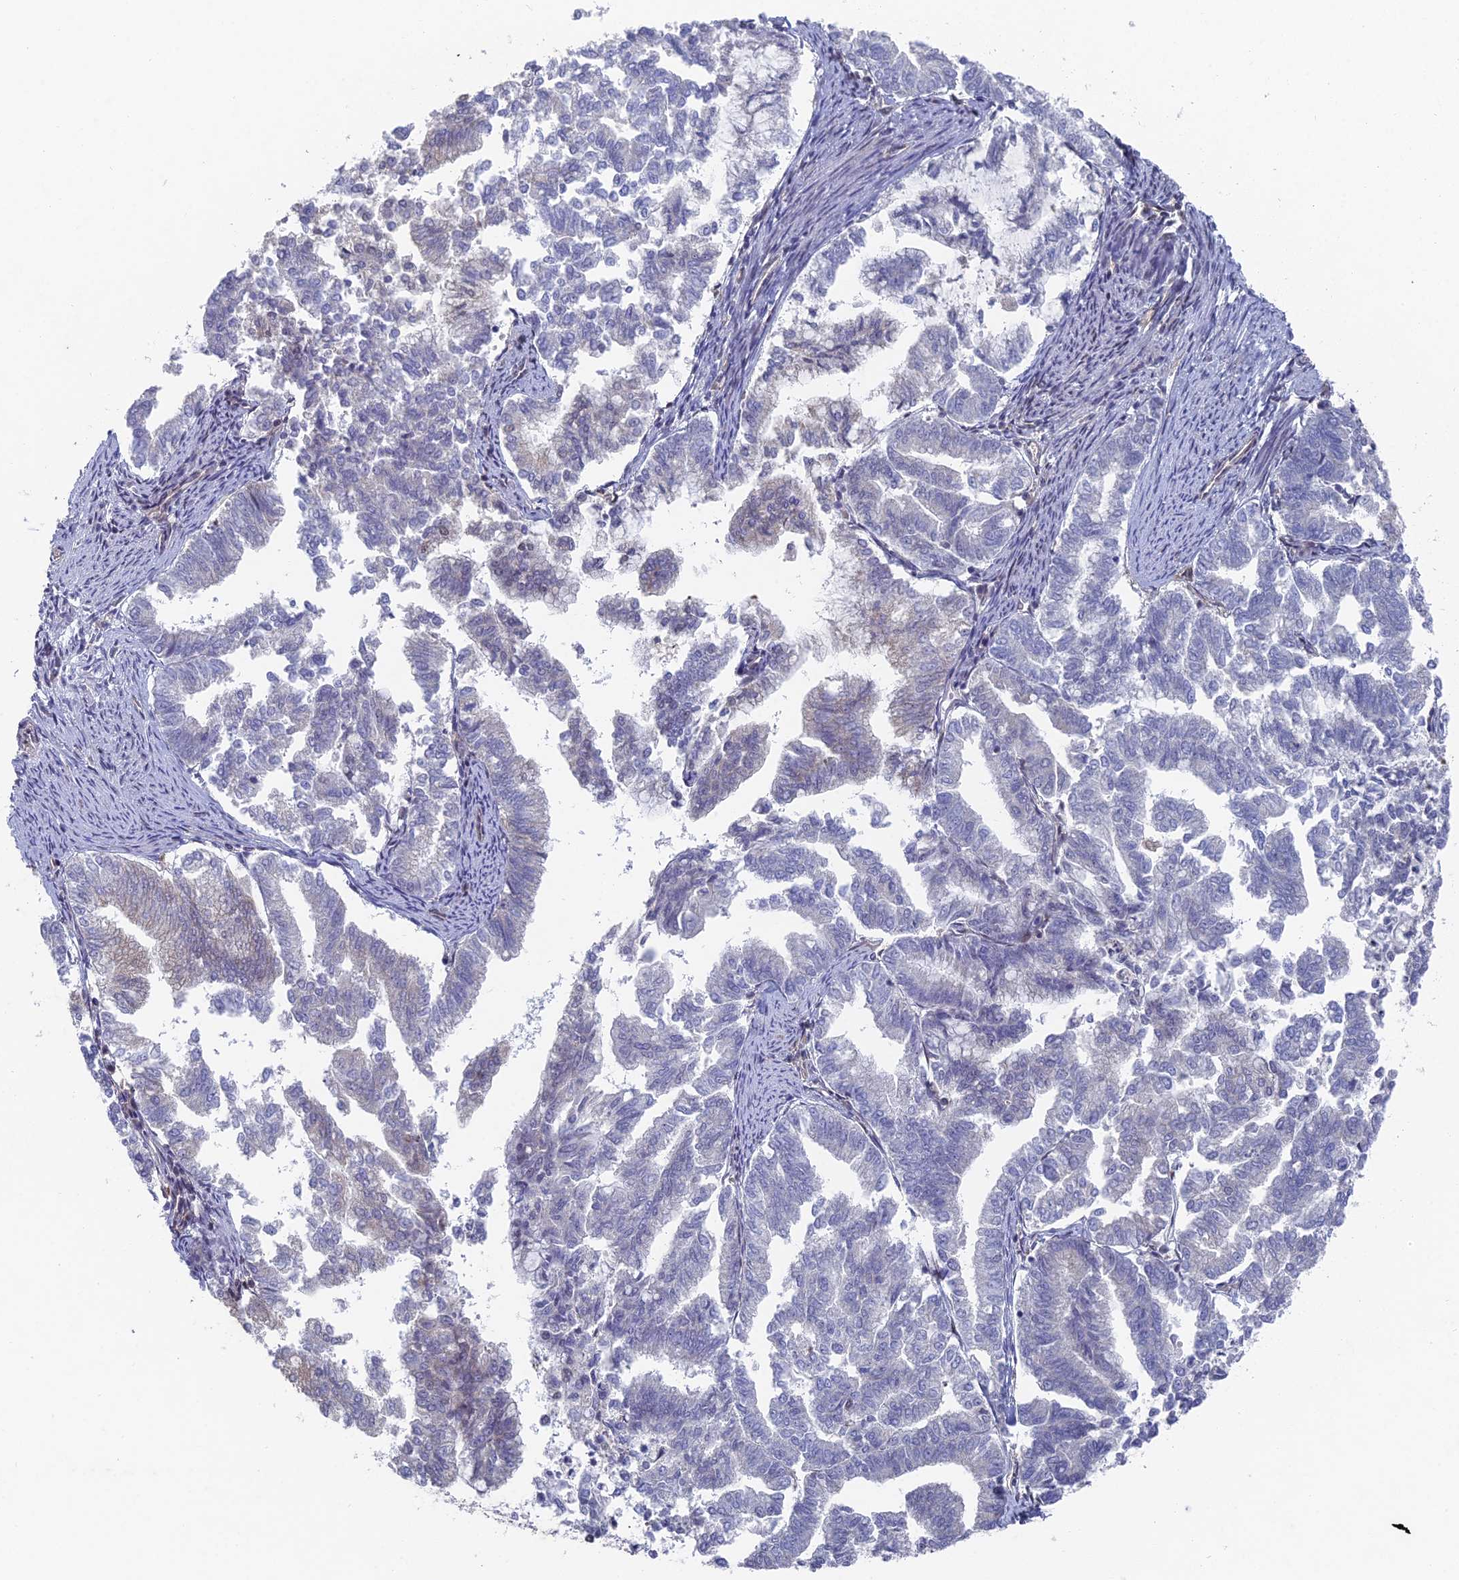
{"staining": {"intensity": "negative", "quantity": "none", "location": "none"}, "tissue": "endometrial cancer", "cell_type": "Tumor cells", "image_type": "cancer", "snomed": [{"axis": "morphology", "description": "Adenocarcinoma, NOS"}, {"axis": "topography", "description": "Endometrium"}], "caption": "Tumor cells show no significant protein expression in adenocarcinoma (endometrial). (DAB immunohistochemistry with hematoxylin counter stain).", "gene": "UNC5D", "patient": {"sex": "female", "age": 79}}